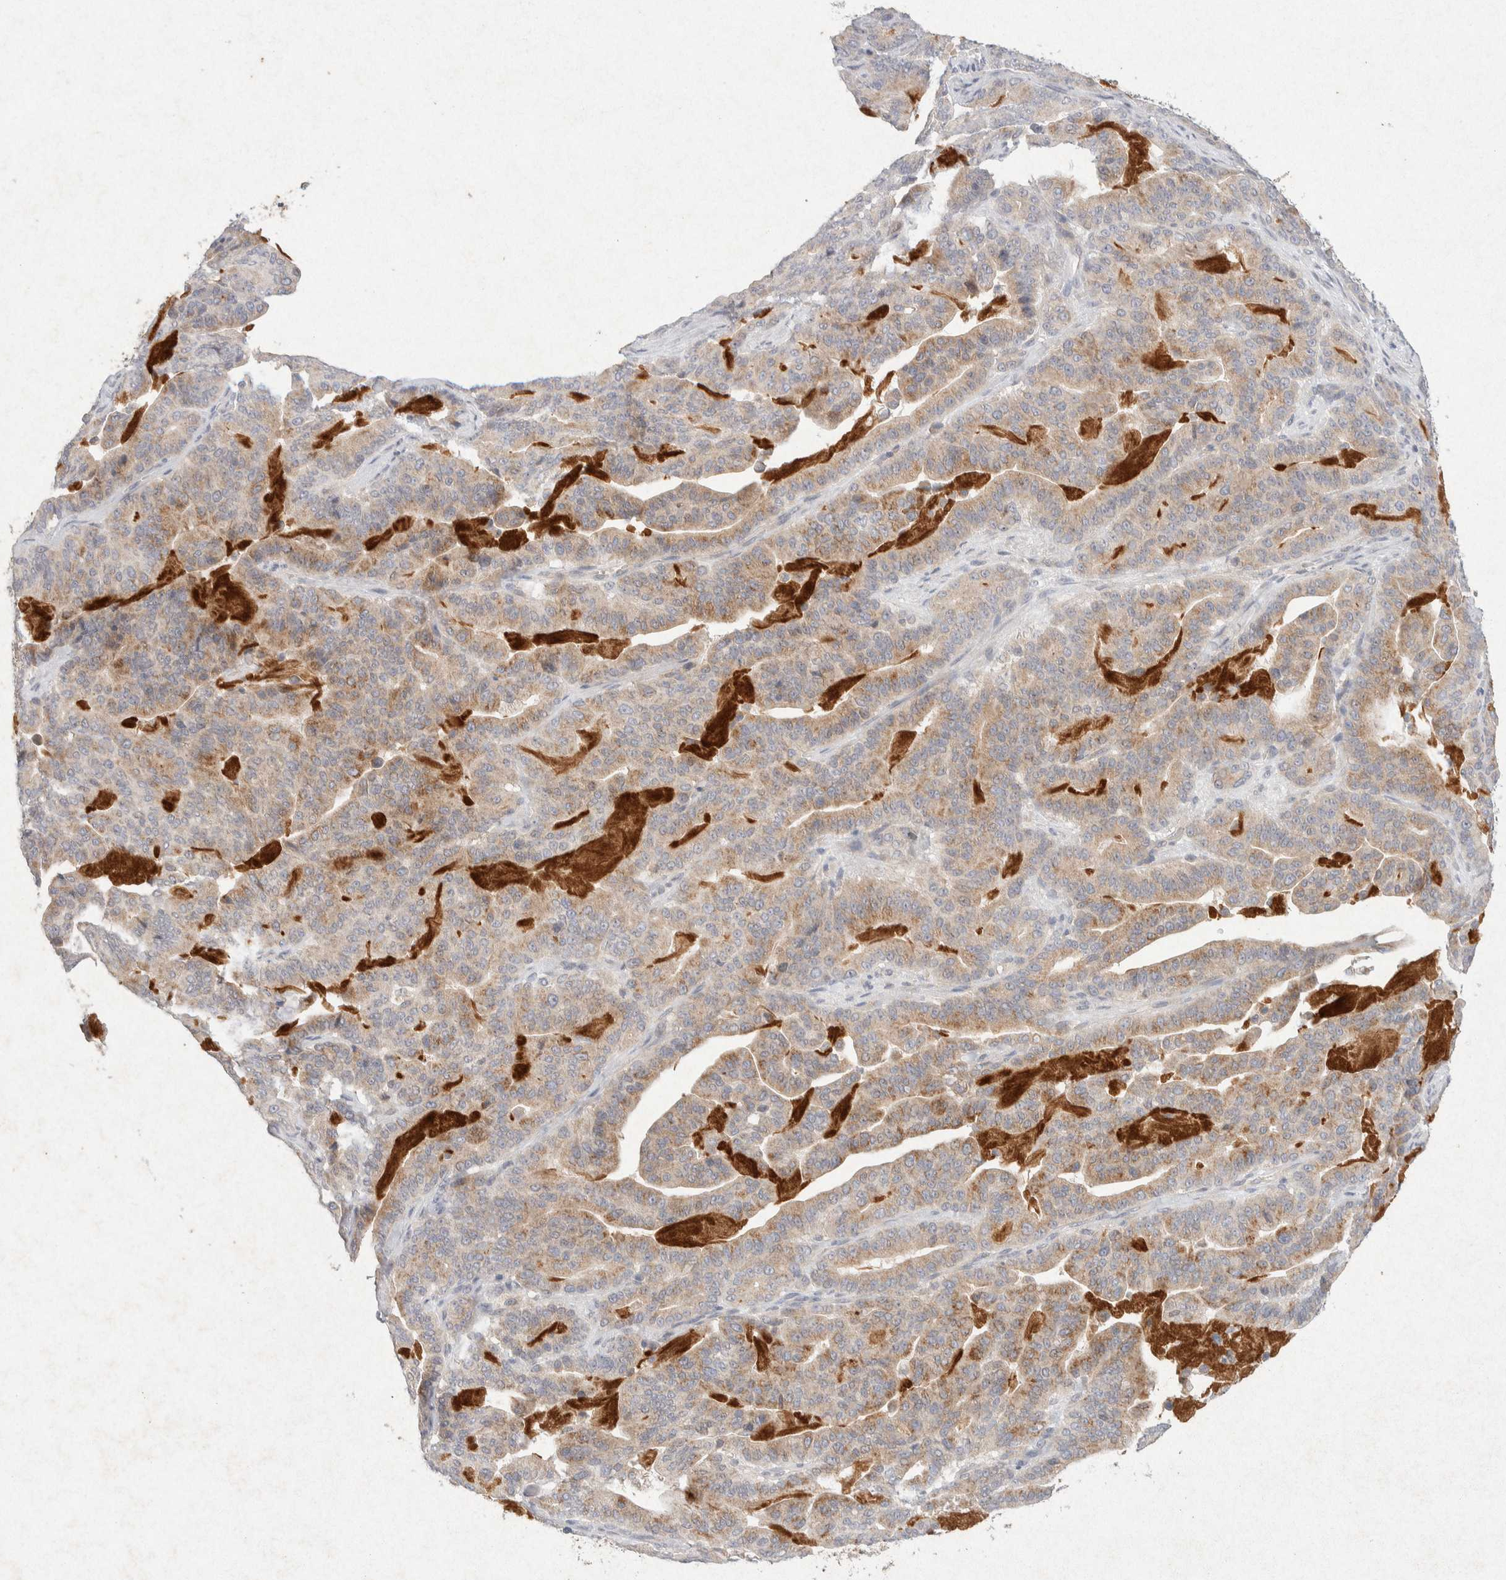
{"staining": {"intensity": "moderate", "quantity": ">75%", "location": "cytoplasmic/membranous"}, "tissue": "pancreatic cancer", "cell_type": "Tumor cells", "image_type": "cancer", "snomed": [{"axis": "morphology", "description": "Adenocarcinoma, NOS"}, {"axis": "topography", "description": "Pancreas"}], "caption": "Pancreatic adenocarcinoma stained with a protein marker displays moderate staining in tumor cells.", "gene": "GNAI1", "patient": {"sex": "male", "age": 63}}